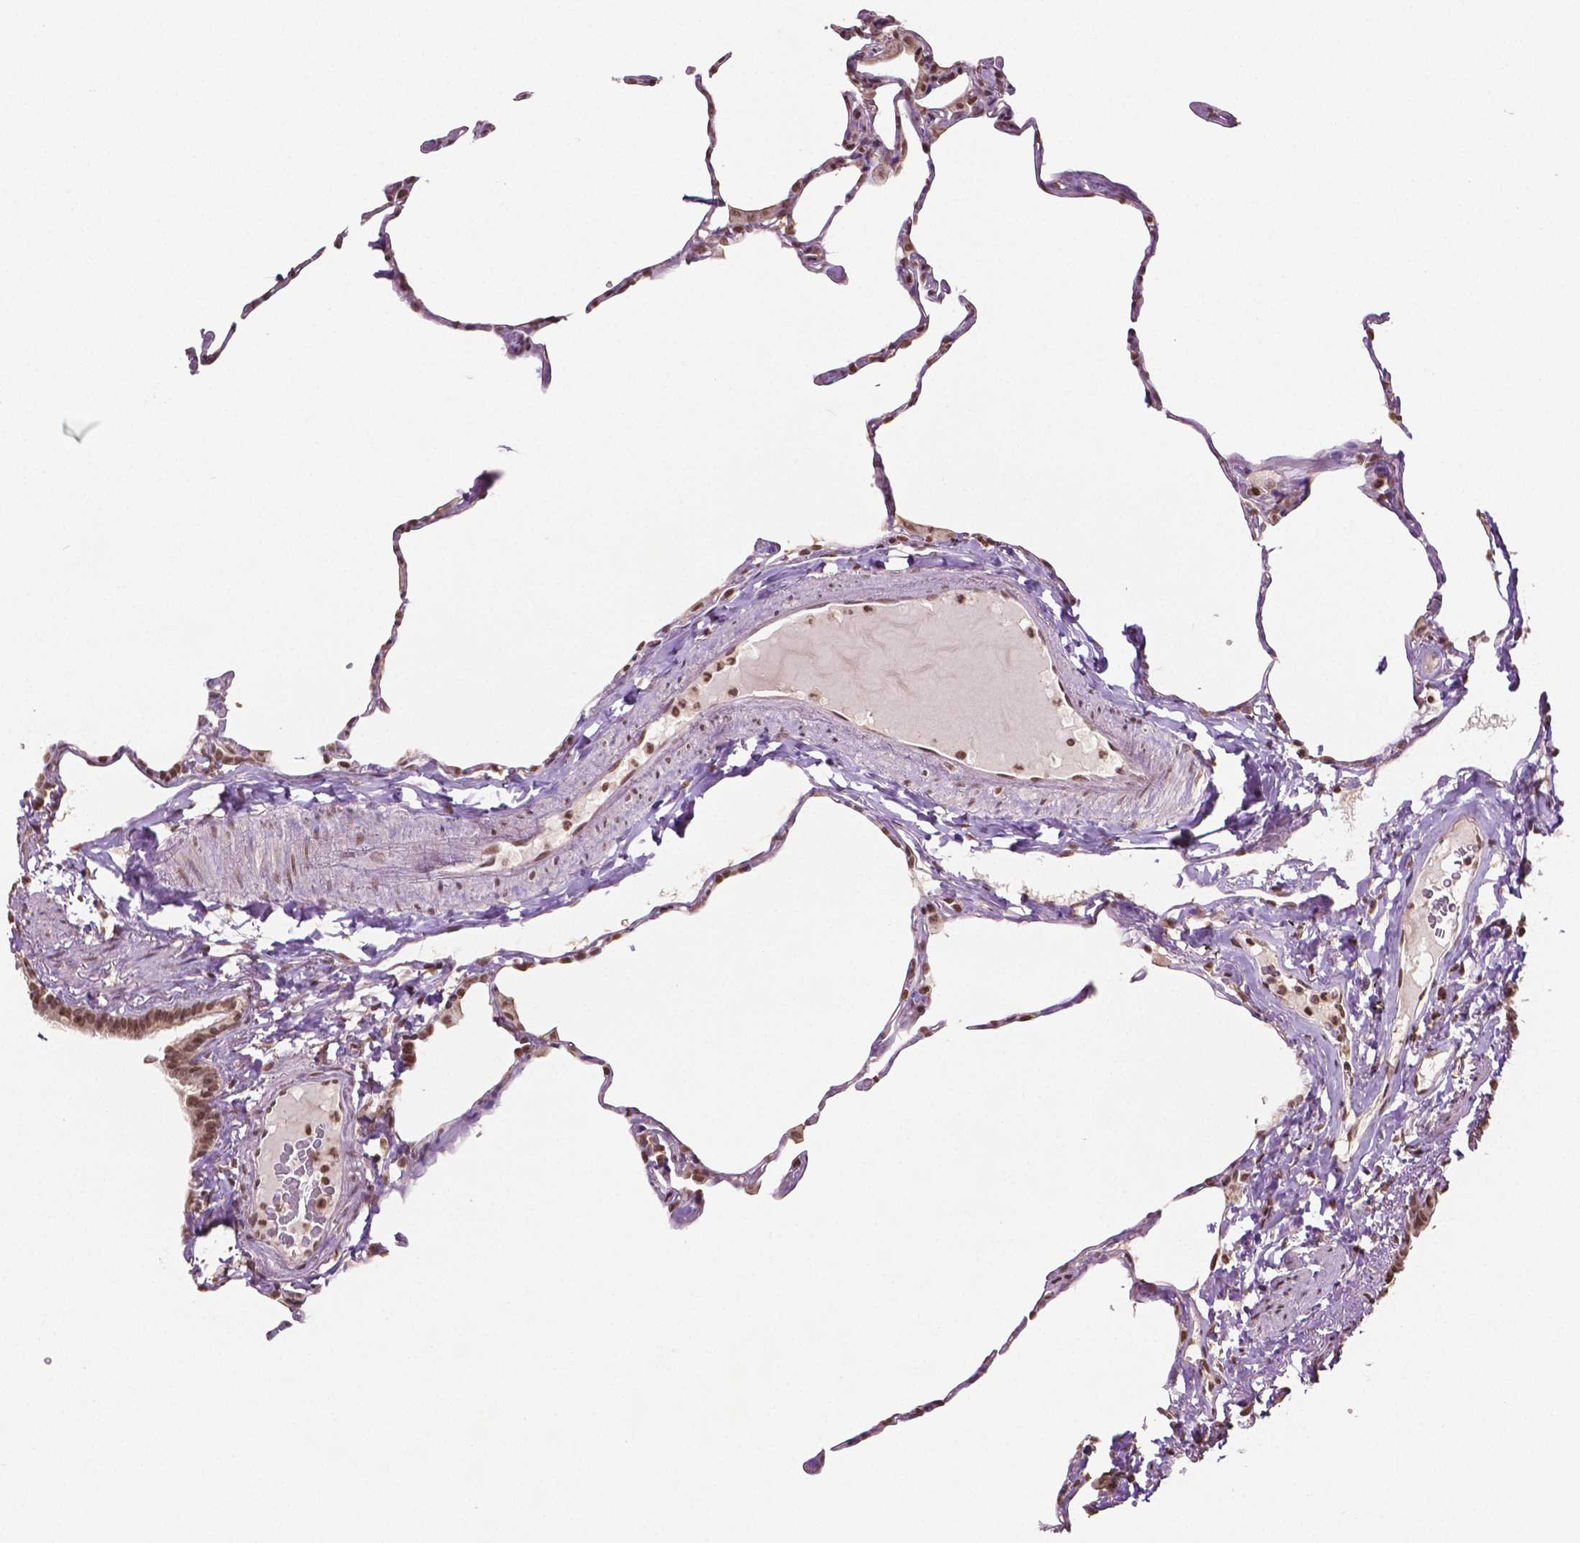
{"staining": {"intensity": "moderate", "quantity": "25%-75%", "location": "nuclear"}, "tissue": "lung", "cell_type": "Alveolar cells", "image_type": "normal", "snomed": [{"axis": "morphology", "description": "Normal tissue, NOS"}, {"axis": "topography", "description": "Lung"}], "caption": "An IHC histopathology image of unremarkable tissue is shown. Protein staining in brown labels moderate nuclear positivity in lung within alveolar cells. Using DAB (brown) and hematoxylin (blue) stains, captured at high magnification using brightfield microscopy.", "gene": "DEK", "patient": {"sex": "male", "age": 65}}